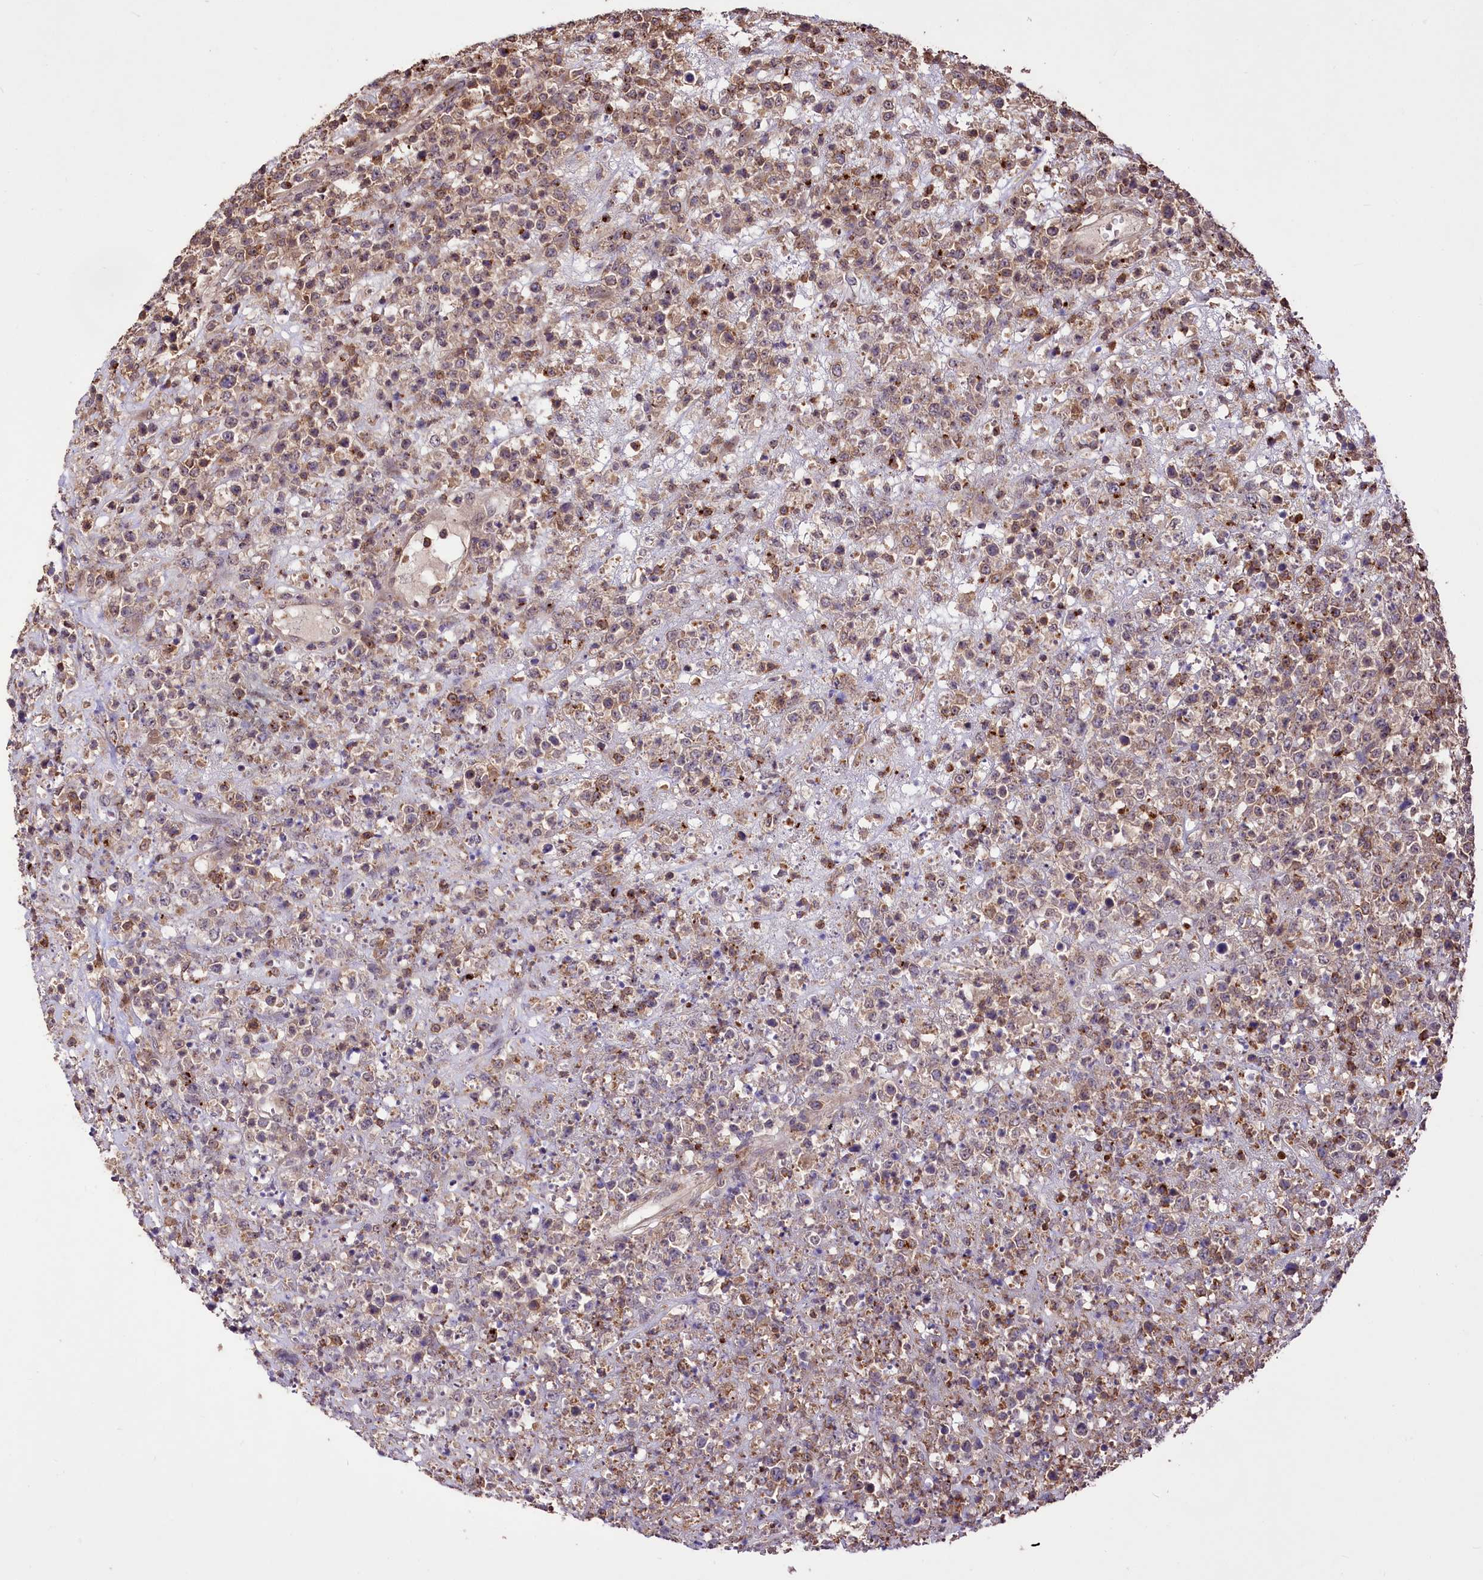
{"staining": {"intensity": "moderate", "quantity": "25%-75%", "location": "cytoplasmic/membranous"}, "tissue": "lymphoma", "cell_type": "Tumor cells", "image_type": "cancer", "snomed": [{"axis": "morphology", "description": "Malignant lymphoma, non-Hodgkin's type, High grade"}, {"axis": "topography", "description": "Colon"}], "caption": "The micrograph displays a brown stain indicating the presence of a protein in the cytoplasmic/membranous of tumor cells in malignant lymphoma, non-Hodgkin's type (high-grade).", "gene": "SERGEF", "patient": {"sex": "female", "age": 53}}